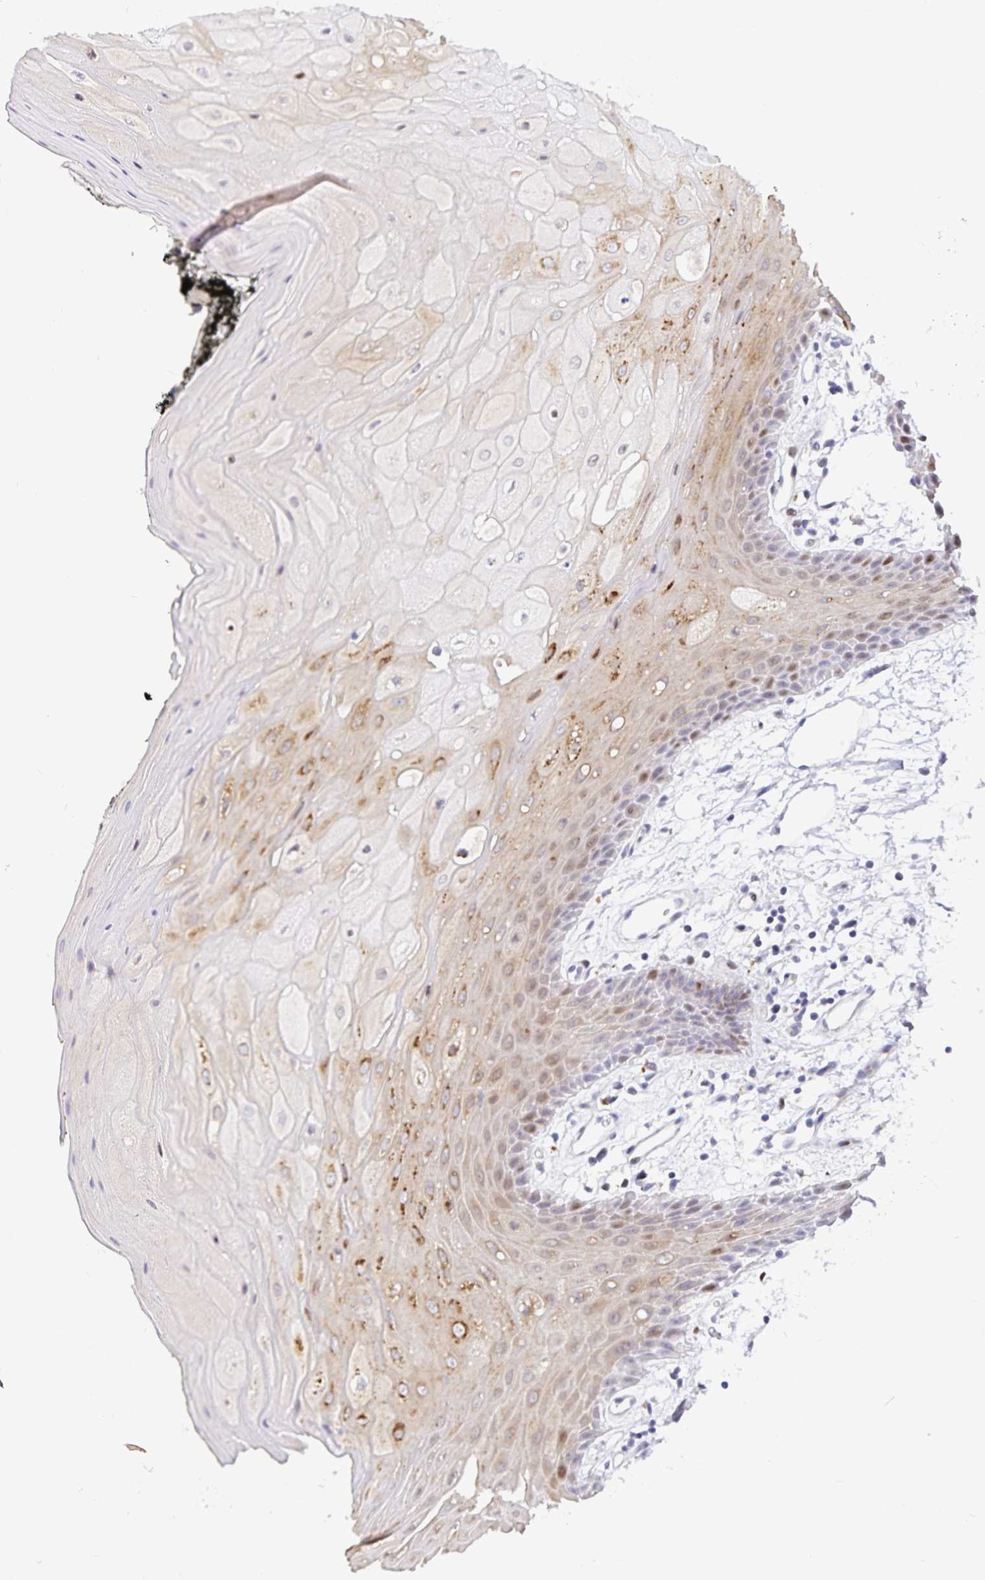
{"staining": {"intensity": "moderate", "quantity": "<25%", "location": "cytoplasmic/membranous"}, "tissue": "oral mucosa", "cell_type": "Squamous epithelial cells", "image_type": "normal", "snomed": [{"axis": "morphology", "description": "Normal tissue, NOS"}, {"axis": "topography", "description": "Oral tissue"}, {"axis": "topography", "description": "Tounge, NOS"}], "caption": "The histopathology image exhibits staining of unremarkable oral mucosa, revealing moderate cytoplasmic/membranous protein expression (brown color) within squamous epithelial cells.", "gene": "KBTBD13", "patient": {"sex": "female", "age": 59}}